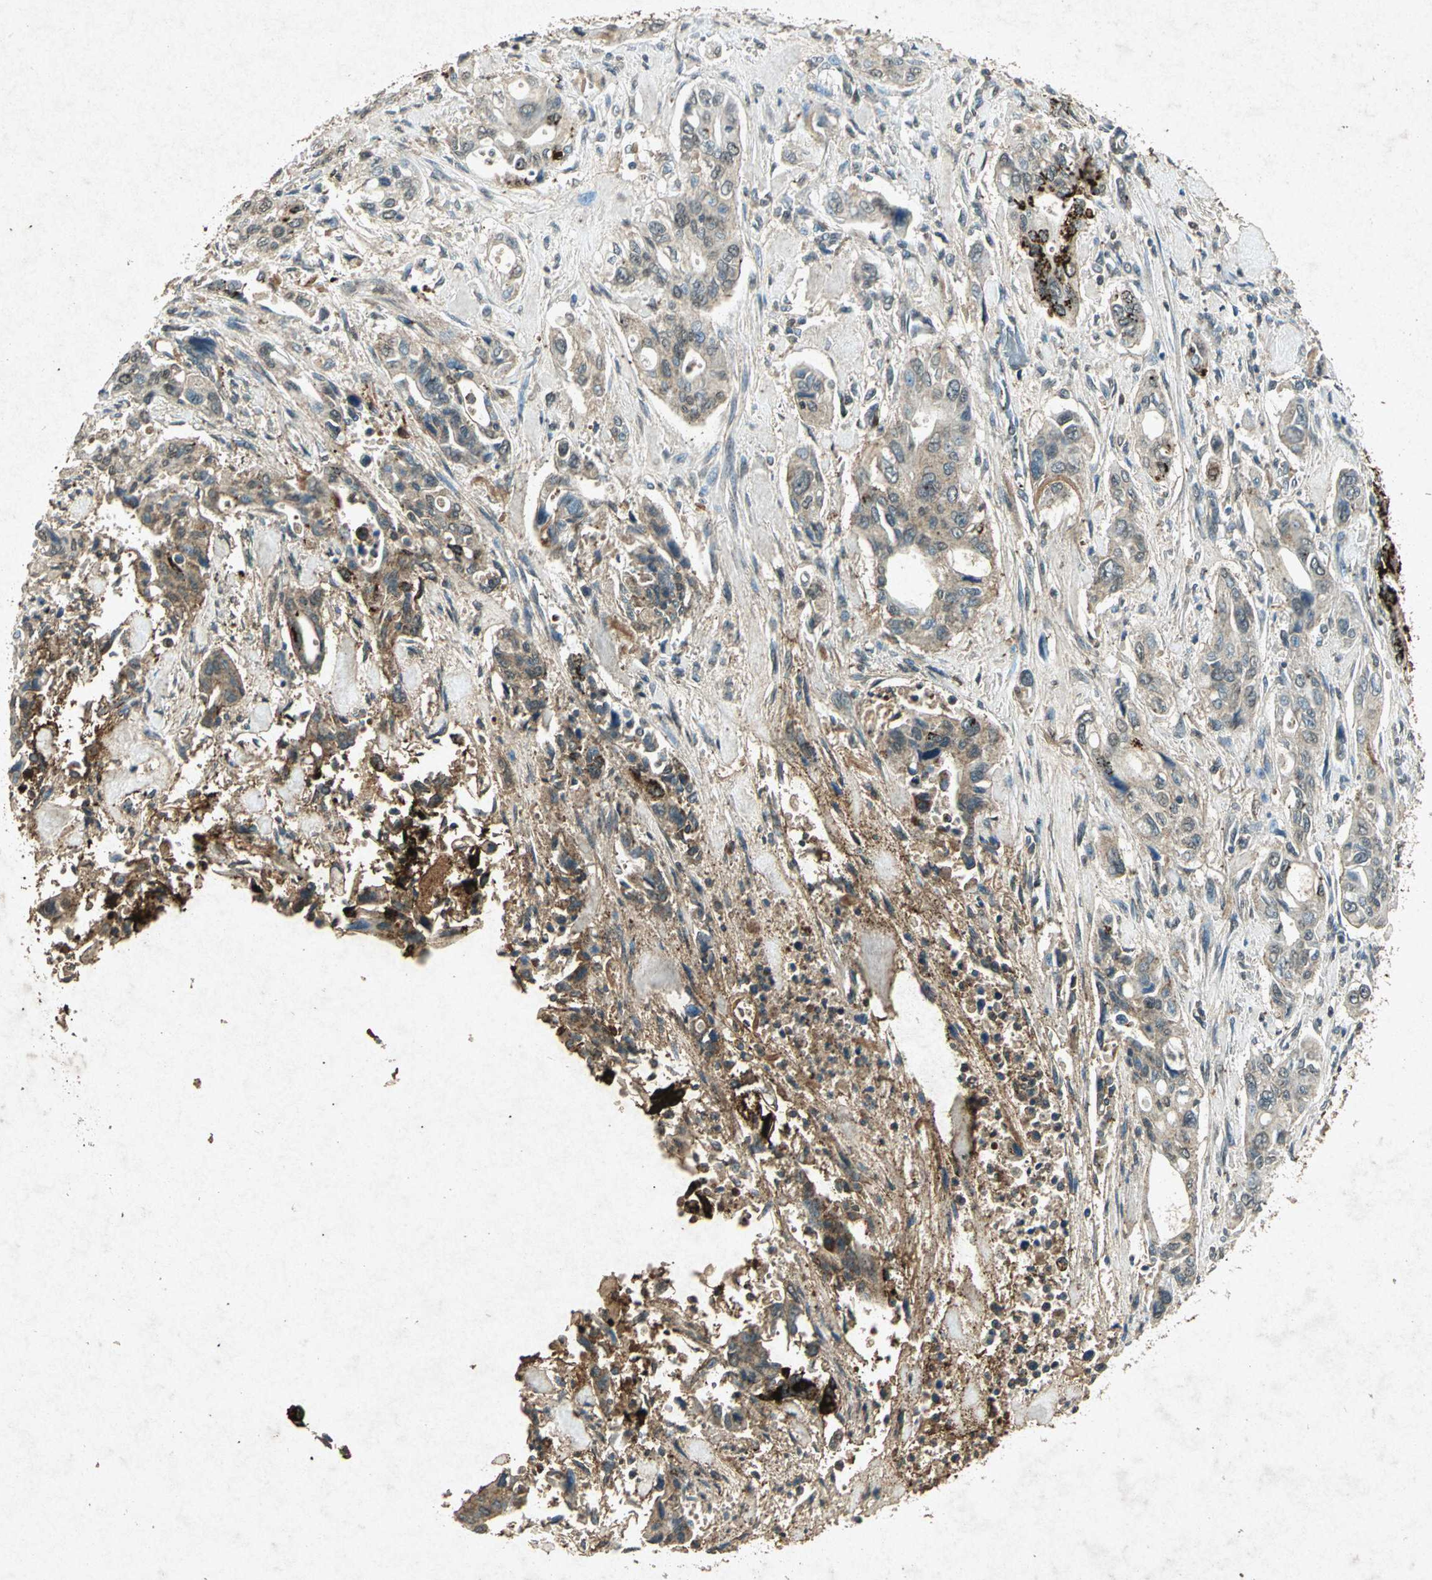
{"staining": {"intensity": "moderate", "quantity": "25%-75%", "location": "cytoplasmic/membranous"}, "tissue": "pancreatic cancer", "cell_type": "Tumor cells", "image_type": "cancer", "snomed": [{"axis": "morphology", "description": "Adenocarcinoma, NOS"}, {"axis": "topography", "description": "Pancreas"}], "caption": "Pancreatic adenocarcinoma was stained to show a protein in brown. There is medium levels of moderate cytoplasmic/membranous positivity in approximately 25%-75% of tumor cells. The staining is performed using DAB (3,3'-diaminobenzidine) brown chromogen to label protein expression. The nuclei are counter-stained blue using hematoxylin.", "gene": "PSEN1", "patient": {"sex": "male", "age": 77}}